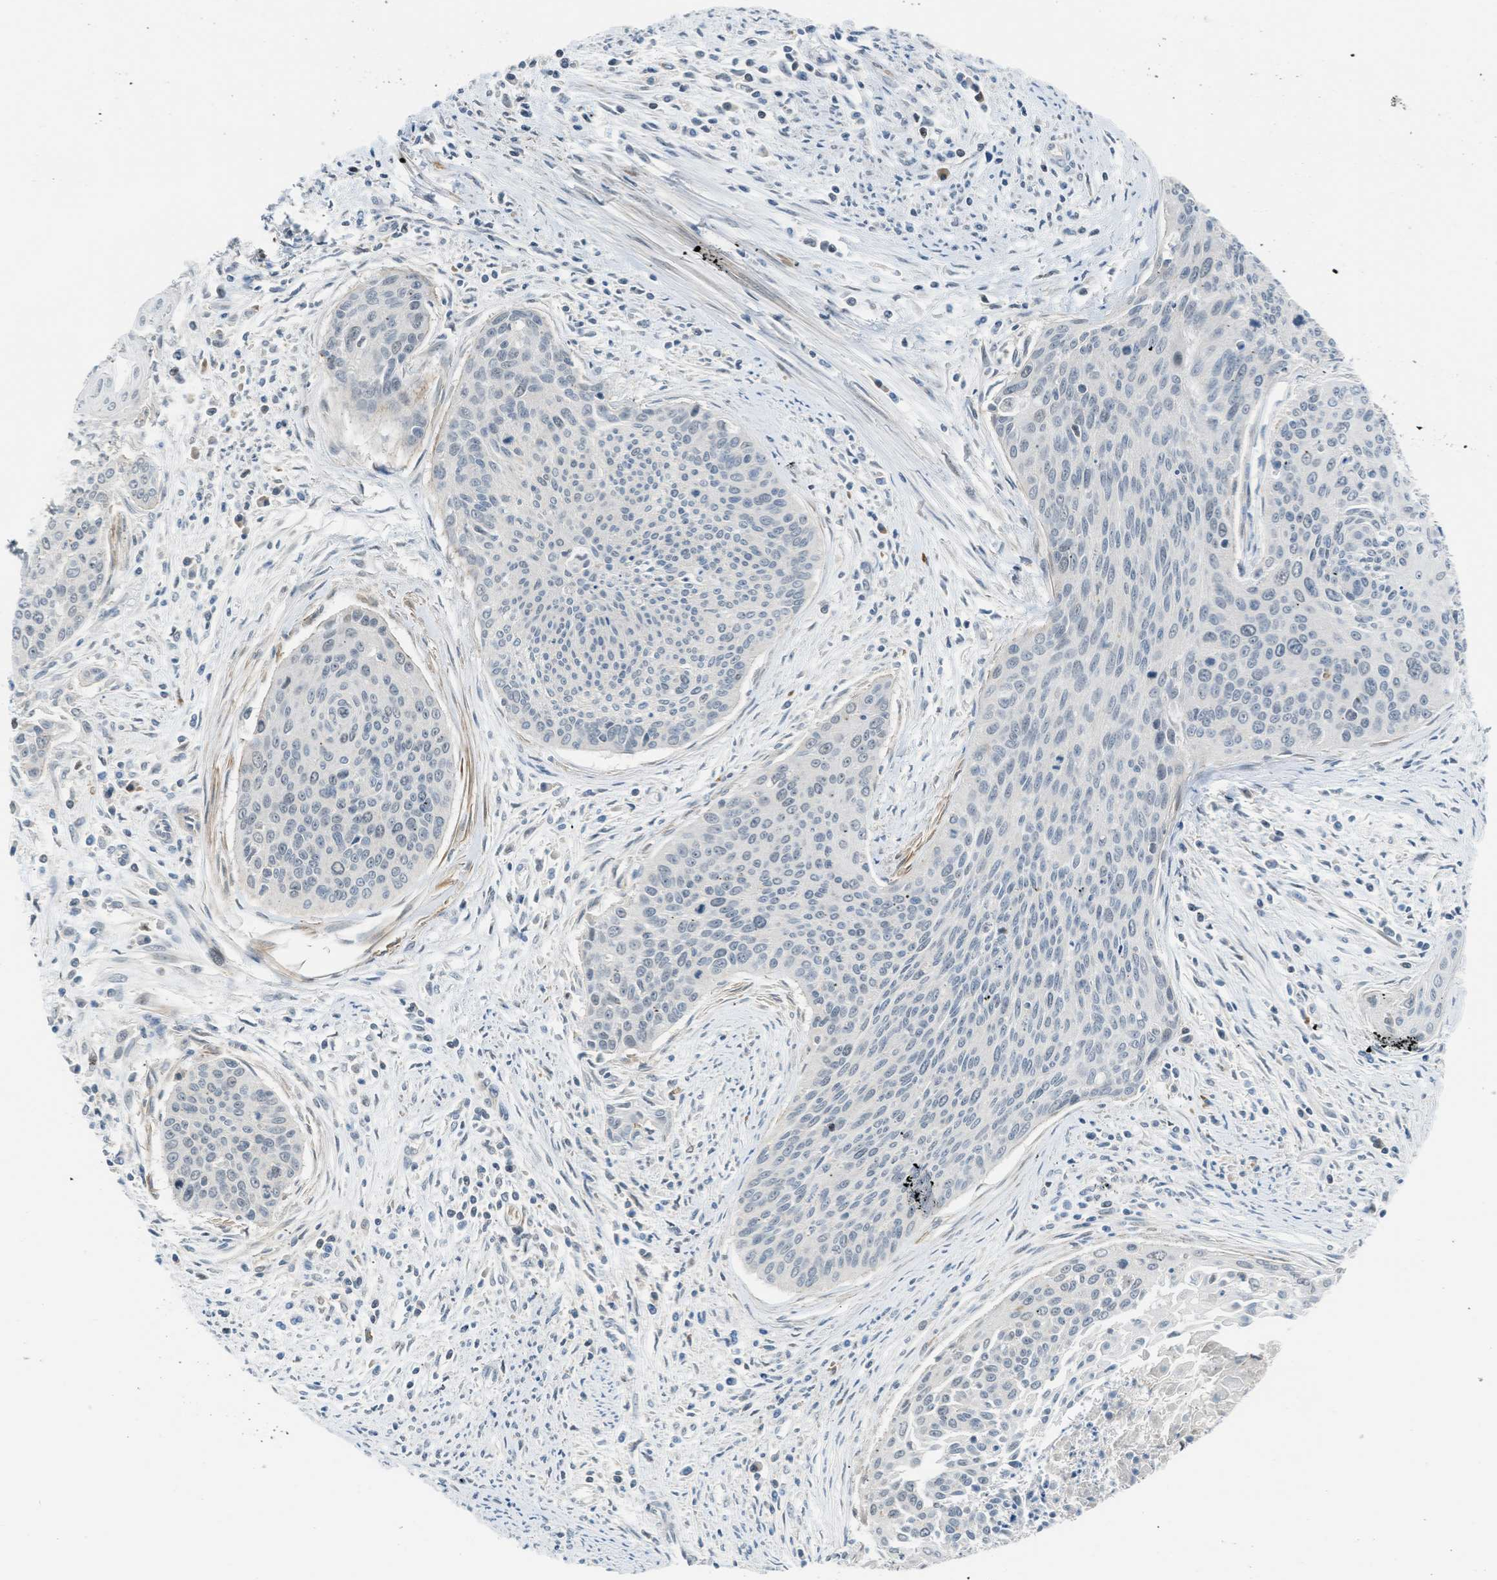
{"staining": {"intensity": "negative", "quantity": "none", "location": "none"}, "tissue": "cervical cancer", "cell_type": "Tumor cells", "image_type": "cancer", "snomed": [{"axis": "morphology", "description": "Squamous cell carcinoma, NOS"}, {"axis": "topography", "description": "Cervix"}], "caption": "Tumor cells show no significant staining in cervical cancer.", "gene": "TTBK2", "patient": {"sex": "female", "age": 55}}